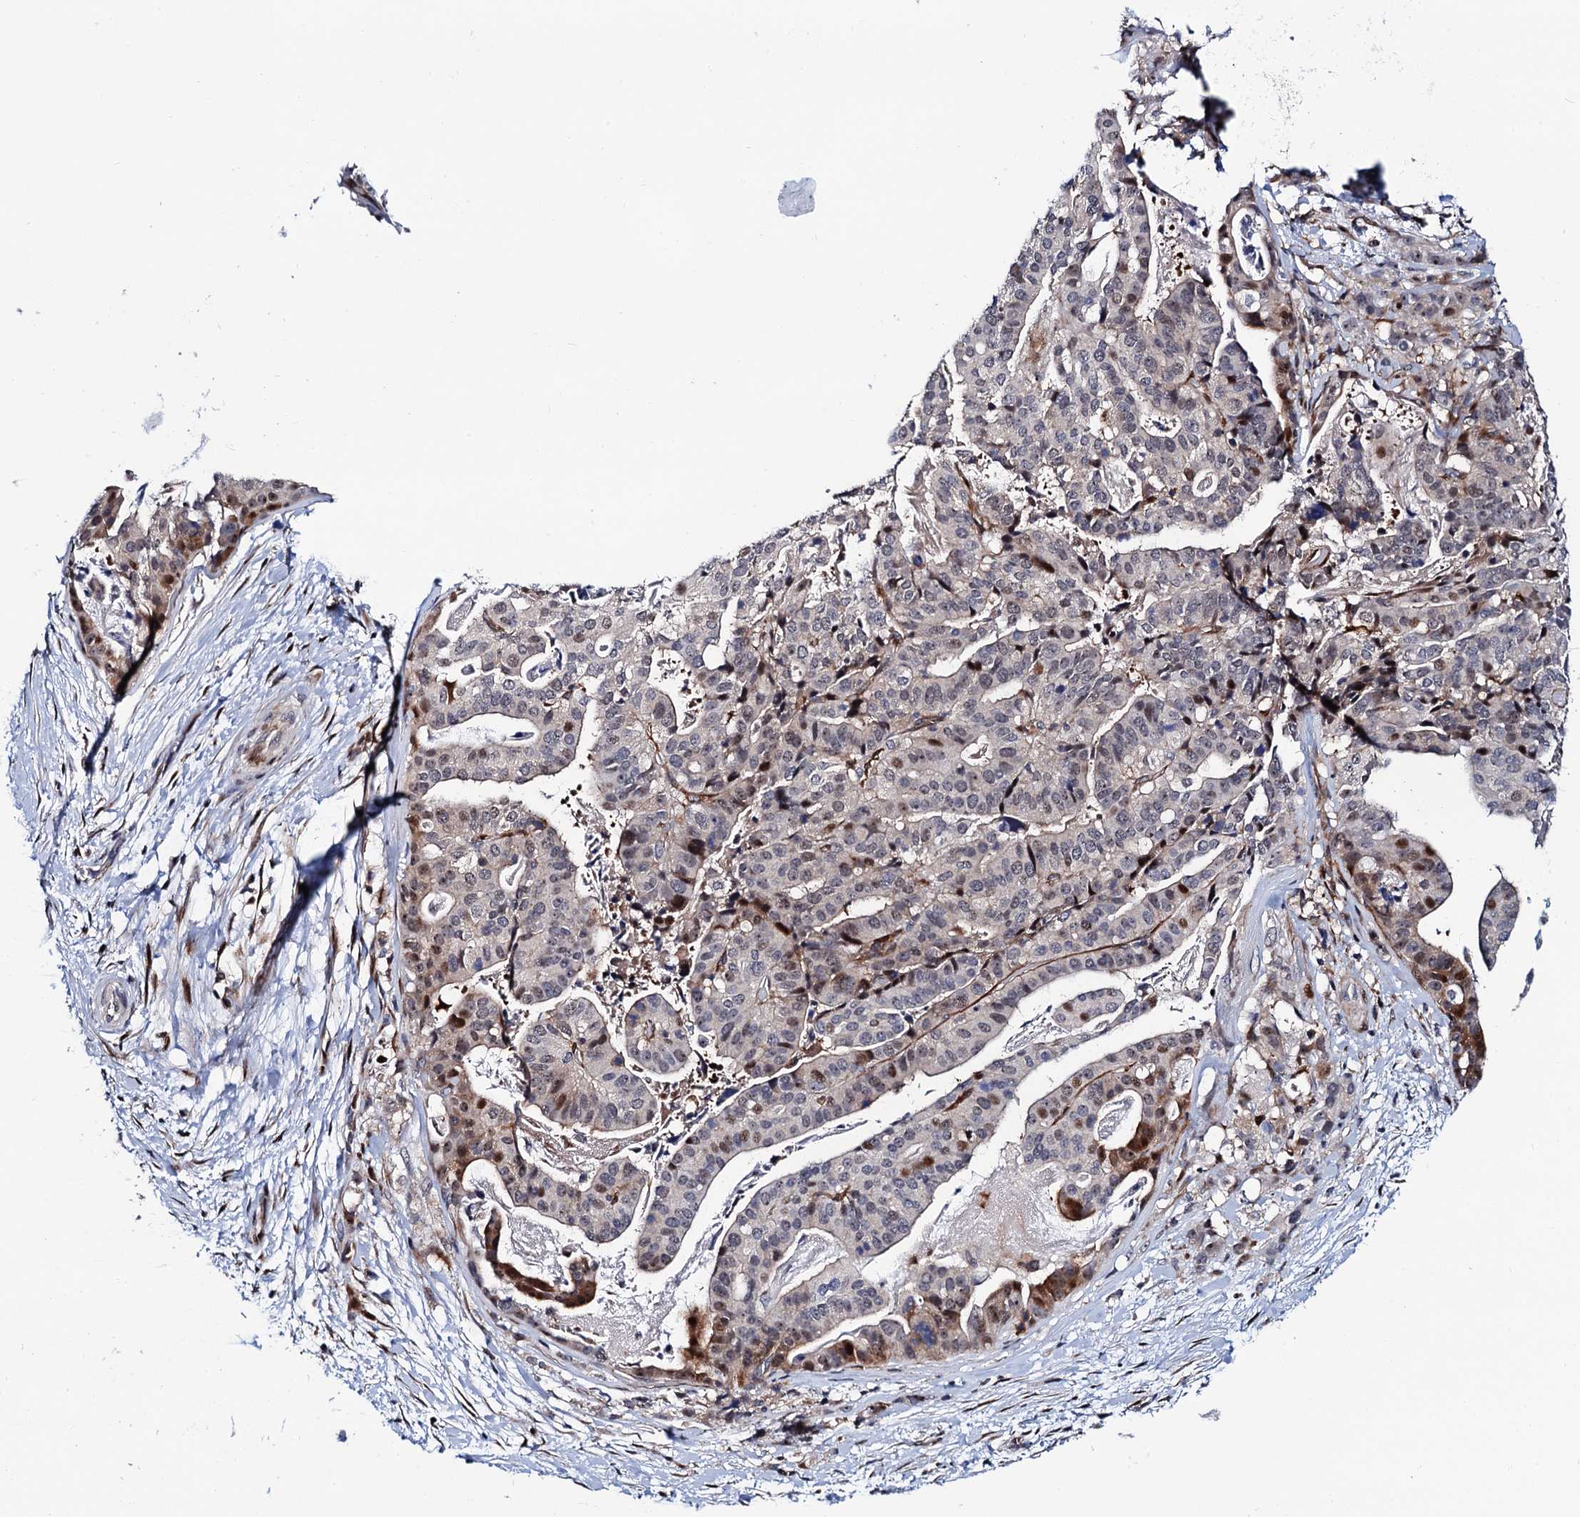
{"staining": {"intensity": "moderate", "quantity": "<25%", "location": "cytoplasmic/membranous,nuclear"}, "tissue": "stomach cancer", "cell_type": "Tumor cells", "image_type": "cancer", "snomed": [{"axis": "morphology", "description": "Adenocarcinoma, NOS"}, {"axis": "topography", "description": "Stomach"}], "caption": "Moderate cytoplasmic/membranous and nuclear expression for a protein is seen in about <25% of tumor cells of stomach cancer using immunohistochemistry (IHC).", "gene": "TRMT112", "patient": {"sex": "male", "age": 48}}